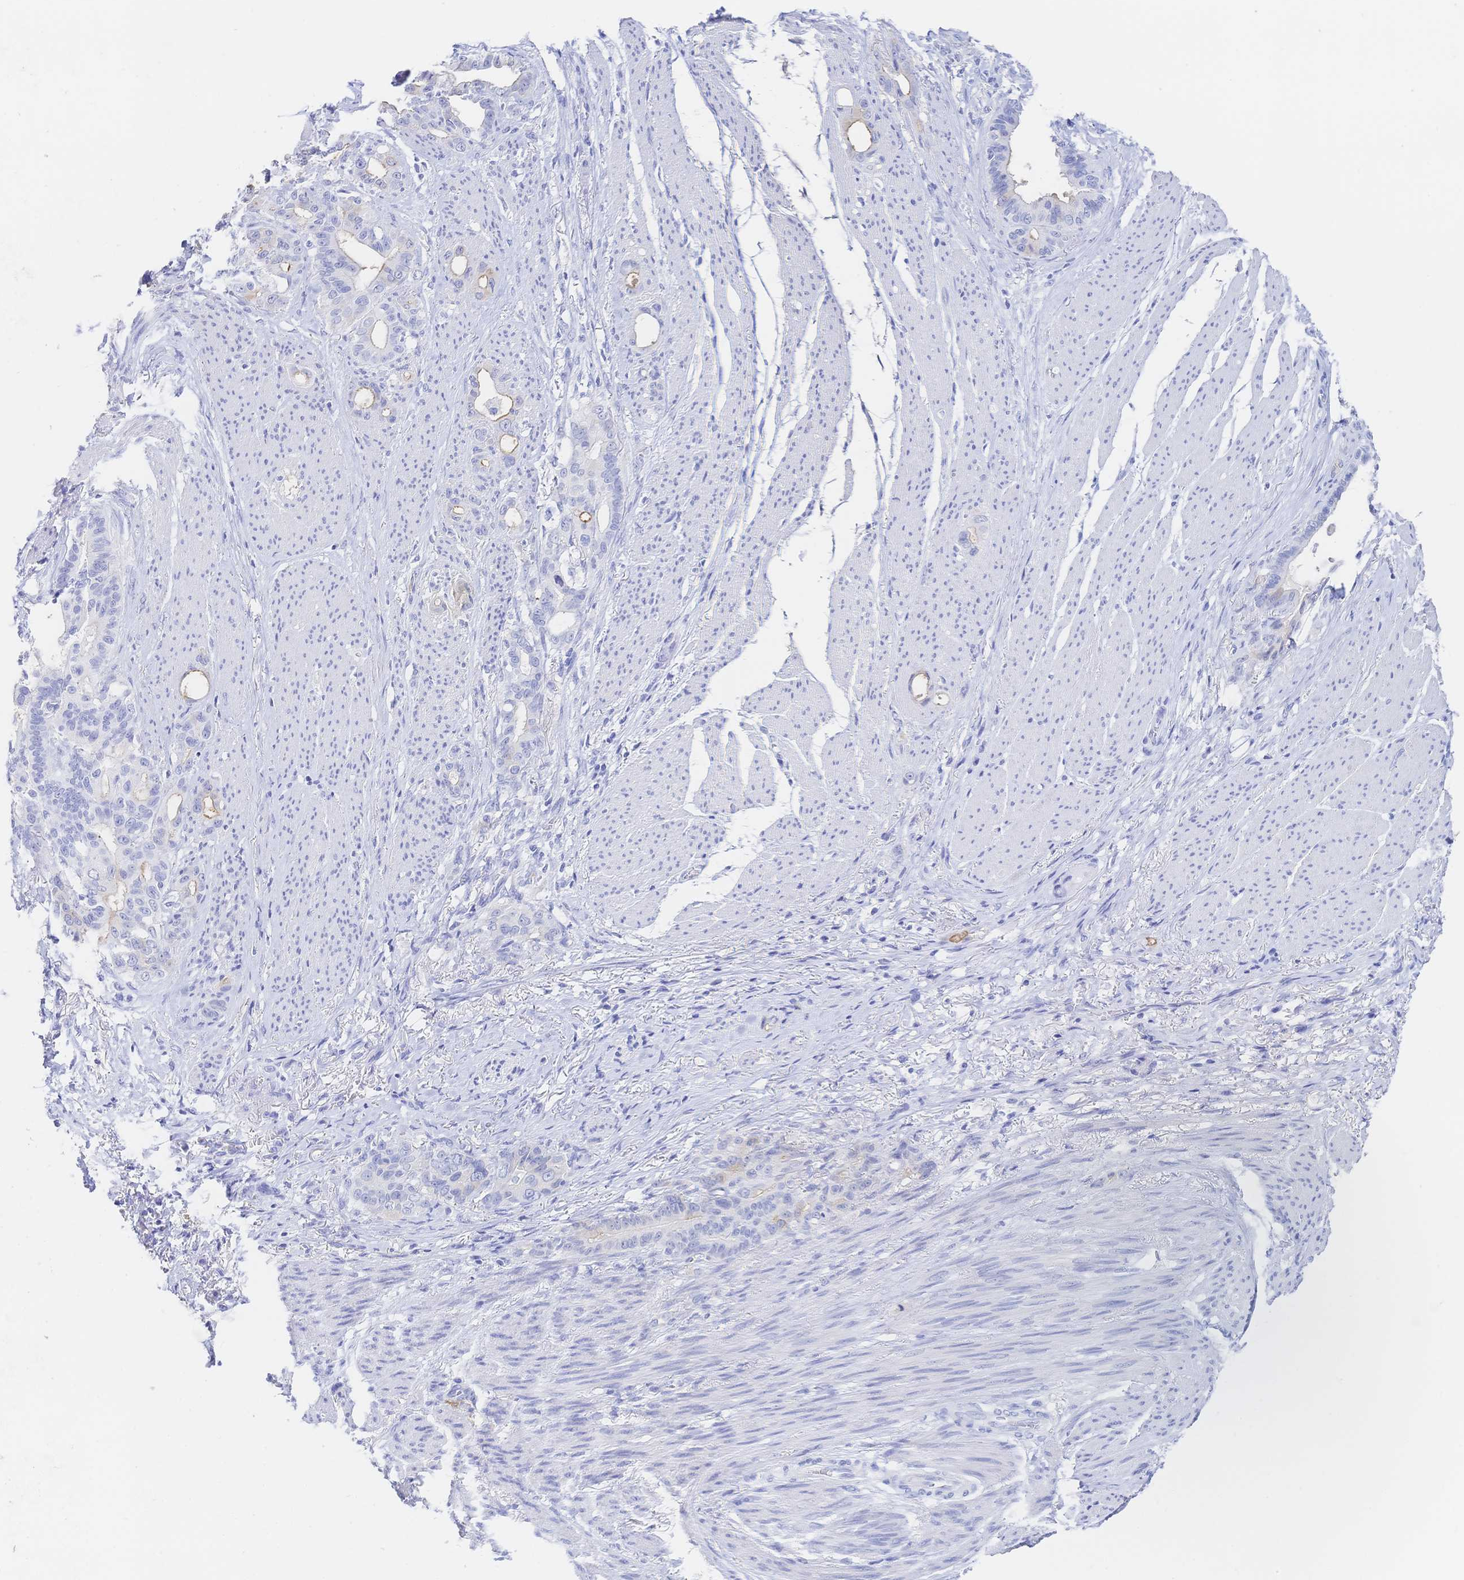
{"staining": {"intensity": "negative", "quantity": "none", "location": "none"}, "tissue": "stomach cancer", "cell_type": "Tumor cells", "image_type": "cancer", "snomed": [{"axis": "morphology", "description": "Normal tissue, NOS"}, {"axis": "morphology", "description": "Adenocarcinoma, NOS"}, {"axis": "topography", "description": "Esophagus"}, {"axis": "topography", "description": "Stomach, upper"}], "caption": "DAB (3,3'-diaminobenzidine) immunohistochemical staining of human adenocarcinoma (stomach) displays no significant positivity in tumor cells.", "gene": "RRM1", "patient": {"sex": "male", "age": 62}}